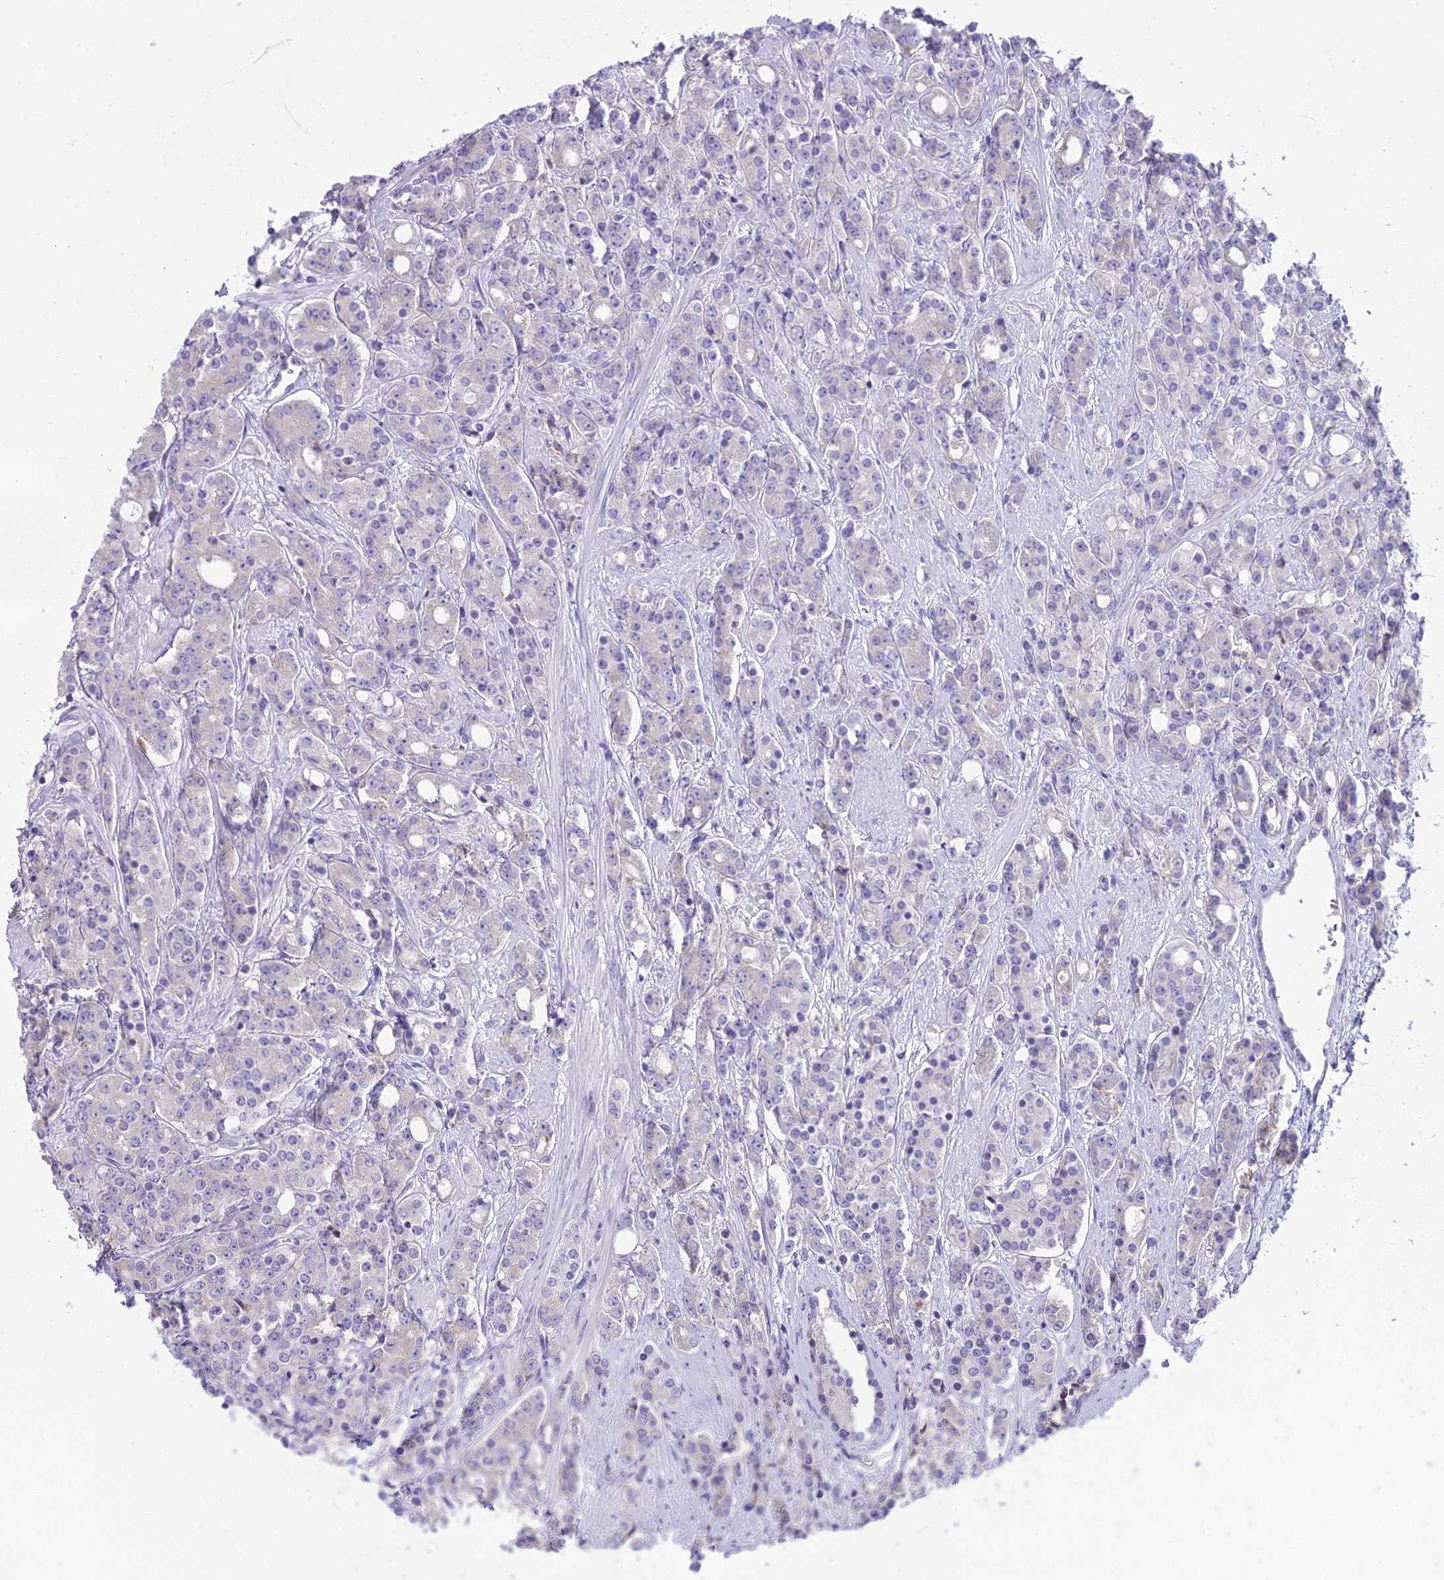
{"staining": {"intensity": "negative", "quantity": "none", "location": "none"}, "tissue": "prostate cancer", "cell_type": "Tumor cells", "image_type": "cancer", "snomed": [{"axis": "morphology", "description": "Adenocarcinoma, High grade"}, {"axis": "topography", "description": "Prostate"}], "caption": "Tumor cells show no significant protein expression in high-grade adenocarcinoma (prostate). The staining is performed using DAB (3,3'-diaminobenzidine) brown chromogen with nuclei counter-stained in using hematoxylin.", "gene": "RPS26", "patient": {"sex": "male", "age": 62}}